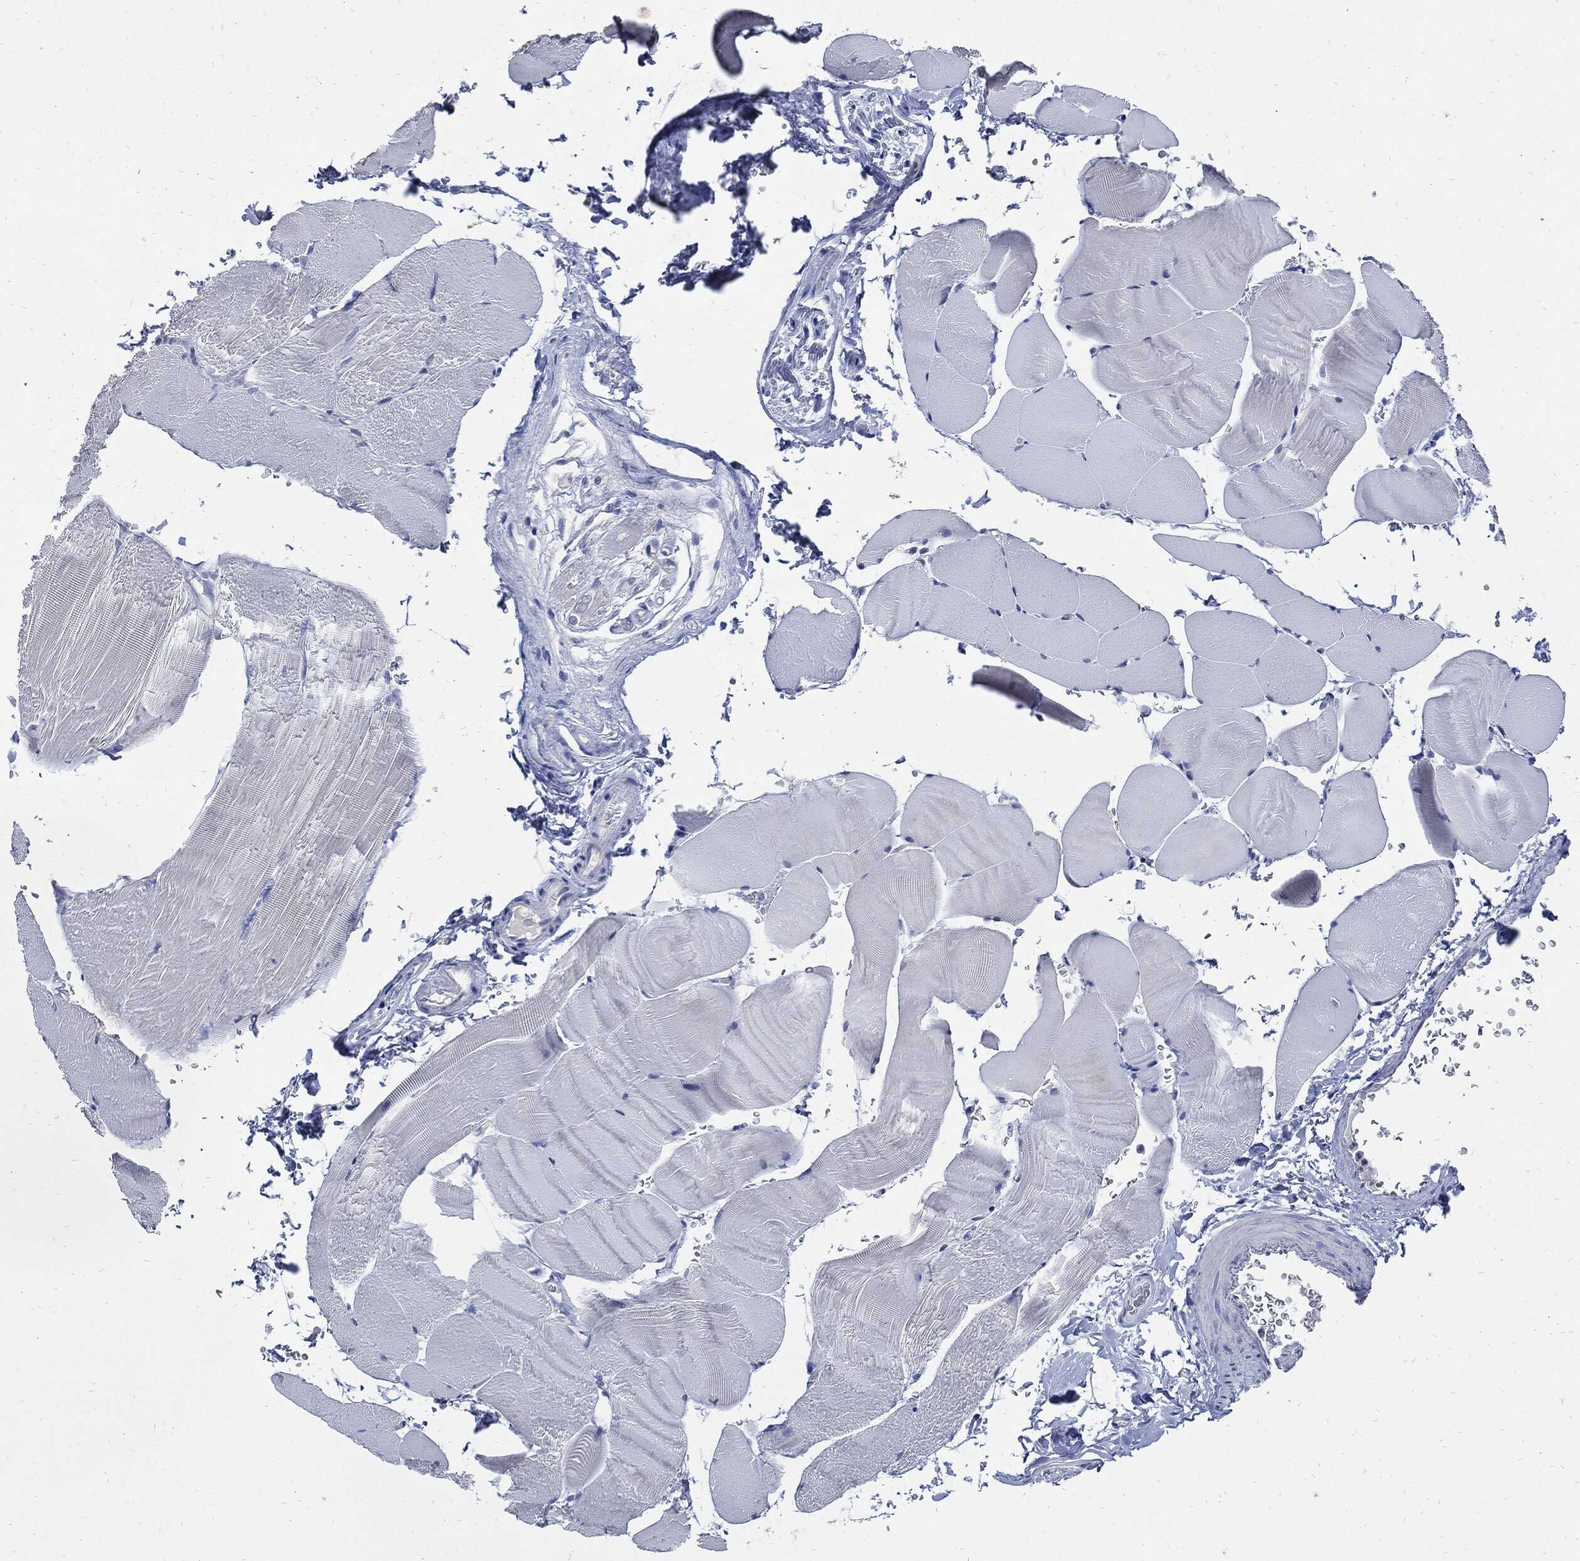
{"staining": {"intensity": "negative", "quantity": "none", "location": "none"}, "tissue": "skeletal muscle", "cell_type": "Myocytes", "image_type": "normal", "snomed": [{"axis": "morphology", "description": "Normal tissue, NOS"}, {"axis": "topography", "description": "Skeletal muscle"}], "caption": "Immunohistochemical staining of normal human skeletal muscle exhibits no significant positivity in myocytes. (DAB (3,3'-diaminobenzidine) immunohistochemistry with hematoxylin counter stain).", "gene": "CPE", "patient": {"sex": "female", "age": 37}}